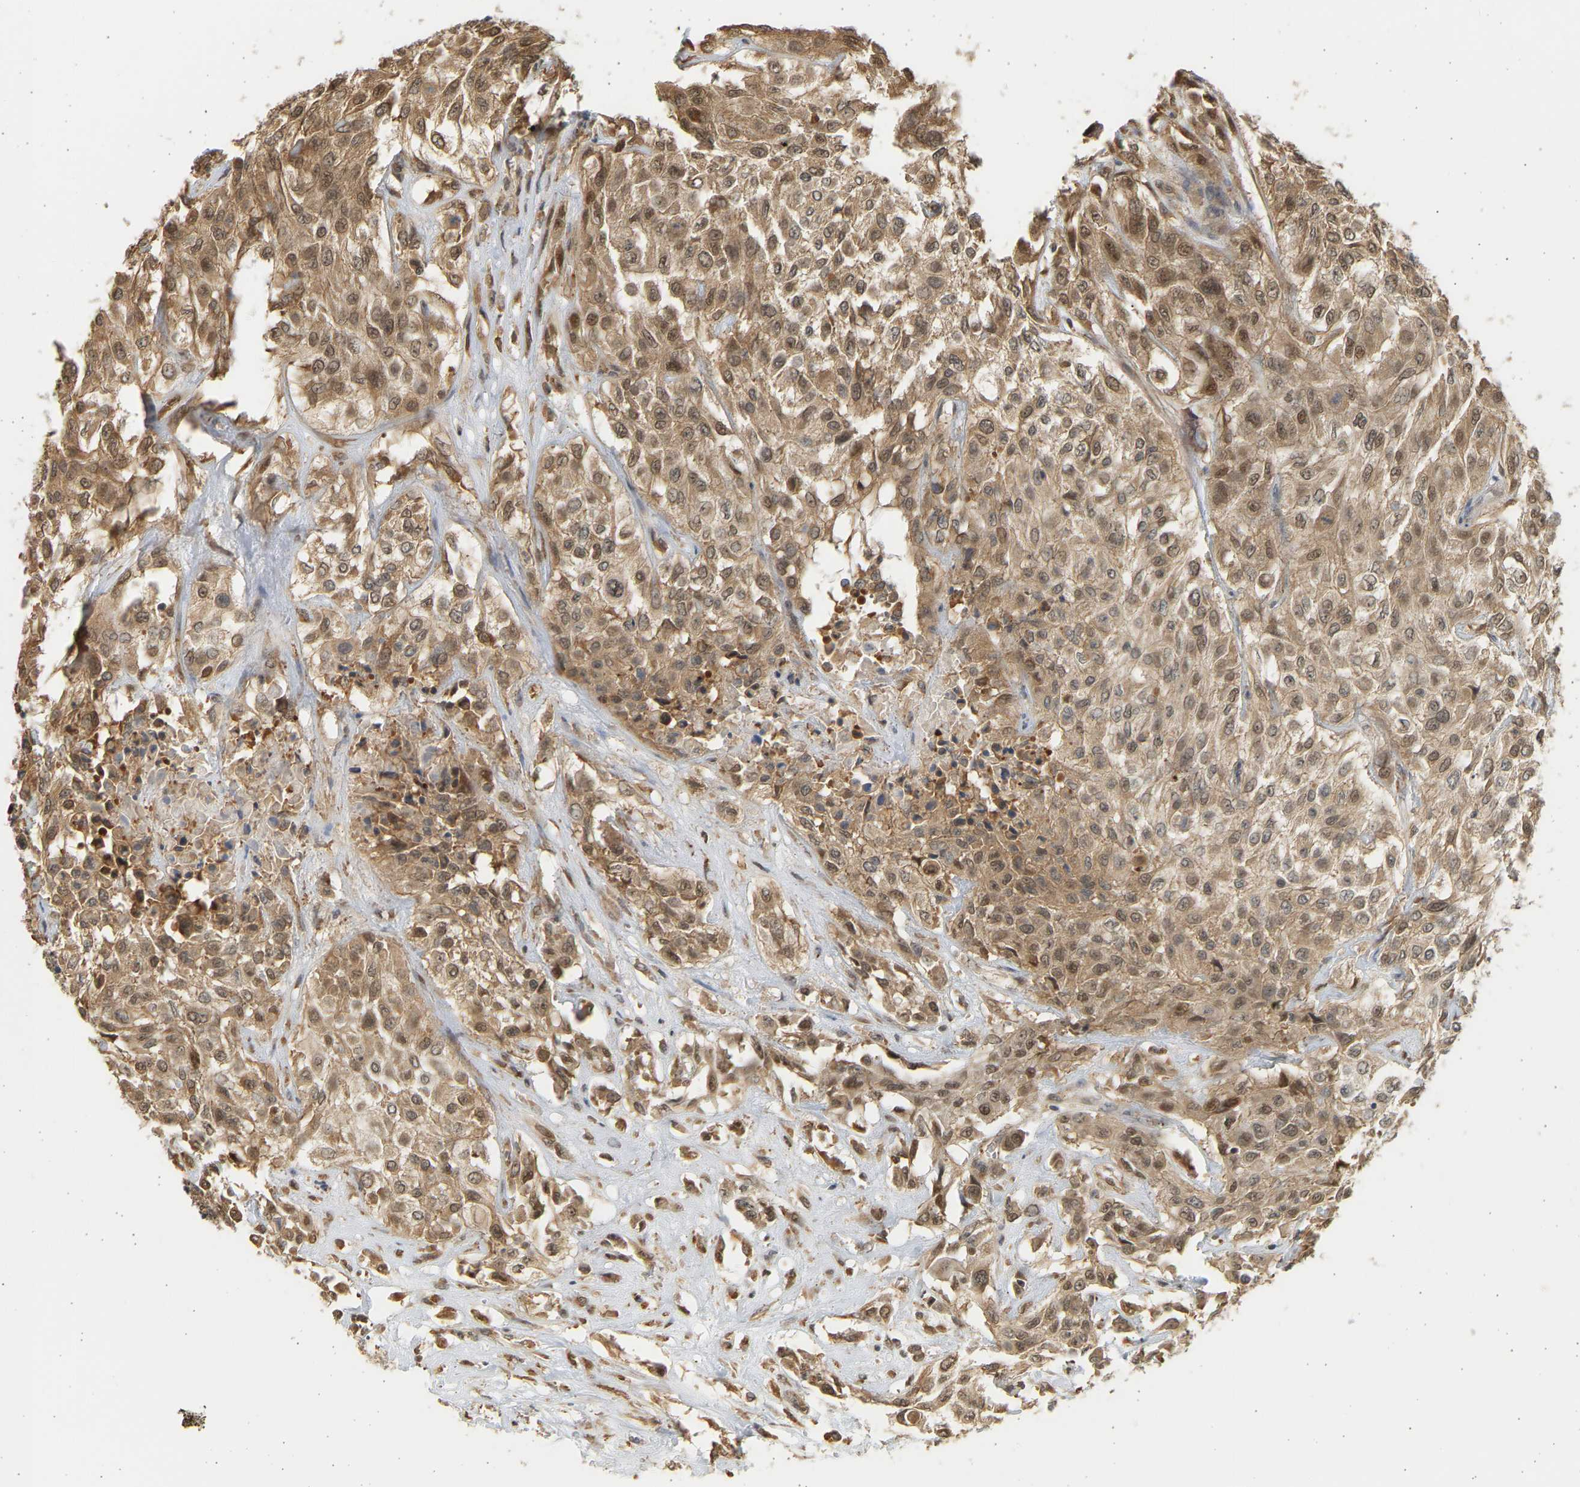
{"staining": {"intensity": "moderate", "quantity": ">75%", "location": "cytoplasmic/membranous,nuclear"}, "tissue": "urothelial cancer", "cell_type": "Tumor cells", "image_type": "cancer", "snomed": [{"axis": "morphology", "description": "Urothelial carcinoma, High grade"}, {"axis": "topography", "description": "Urinary bladder"}], "caption": "Tumor cells reveal medium levels of moderate cytoplasmic/membranous and nuclear staining in about >75% of cells in human urothelial carcinoma (high-grade). Nuclei are stained in blue.", "gene": "B4GALT6", "patient": {"sex": "male", "age": 57}}